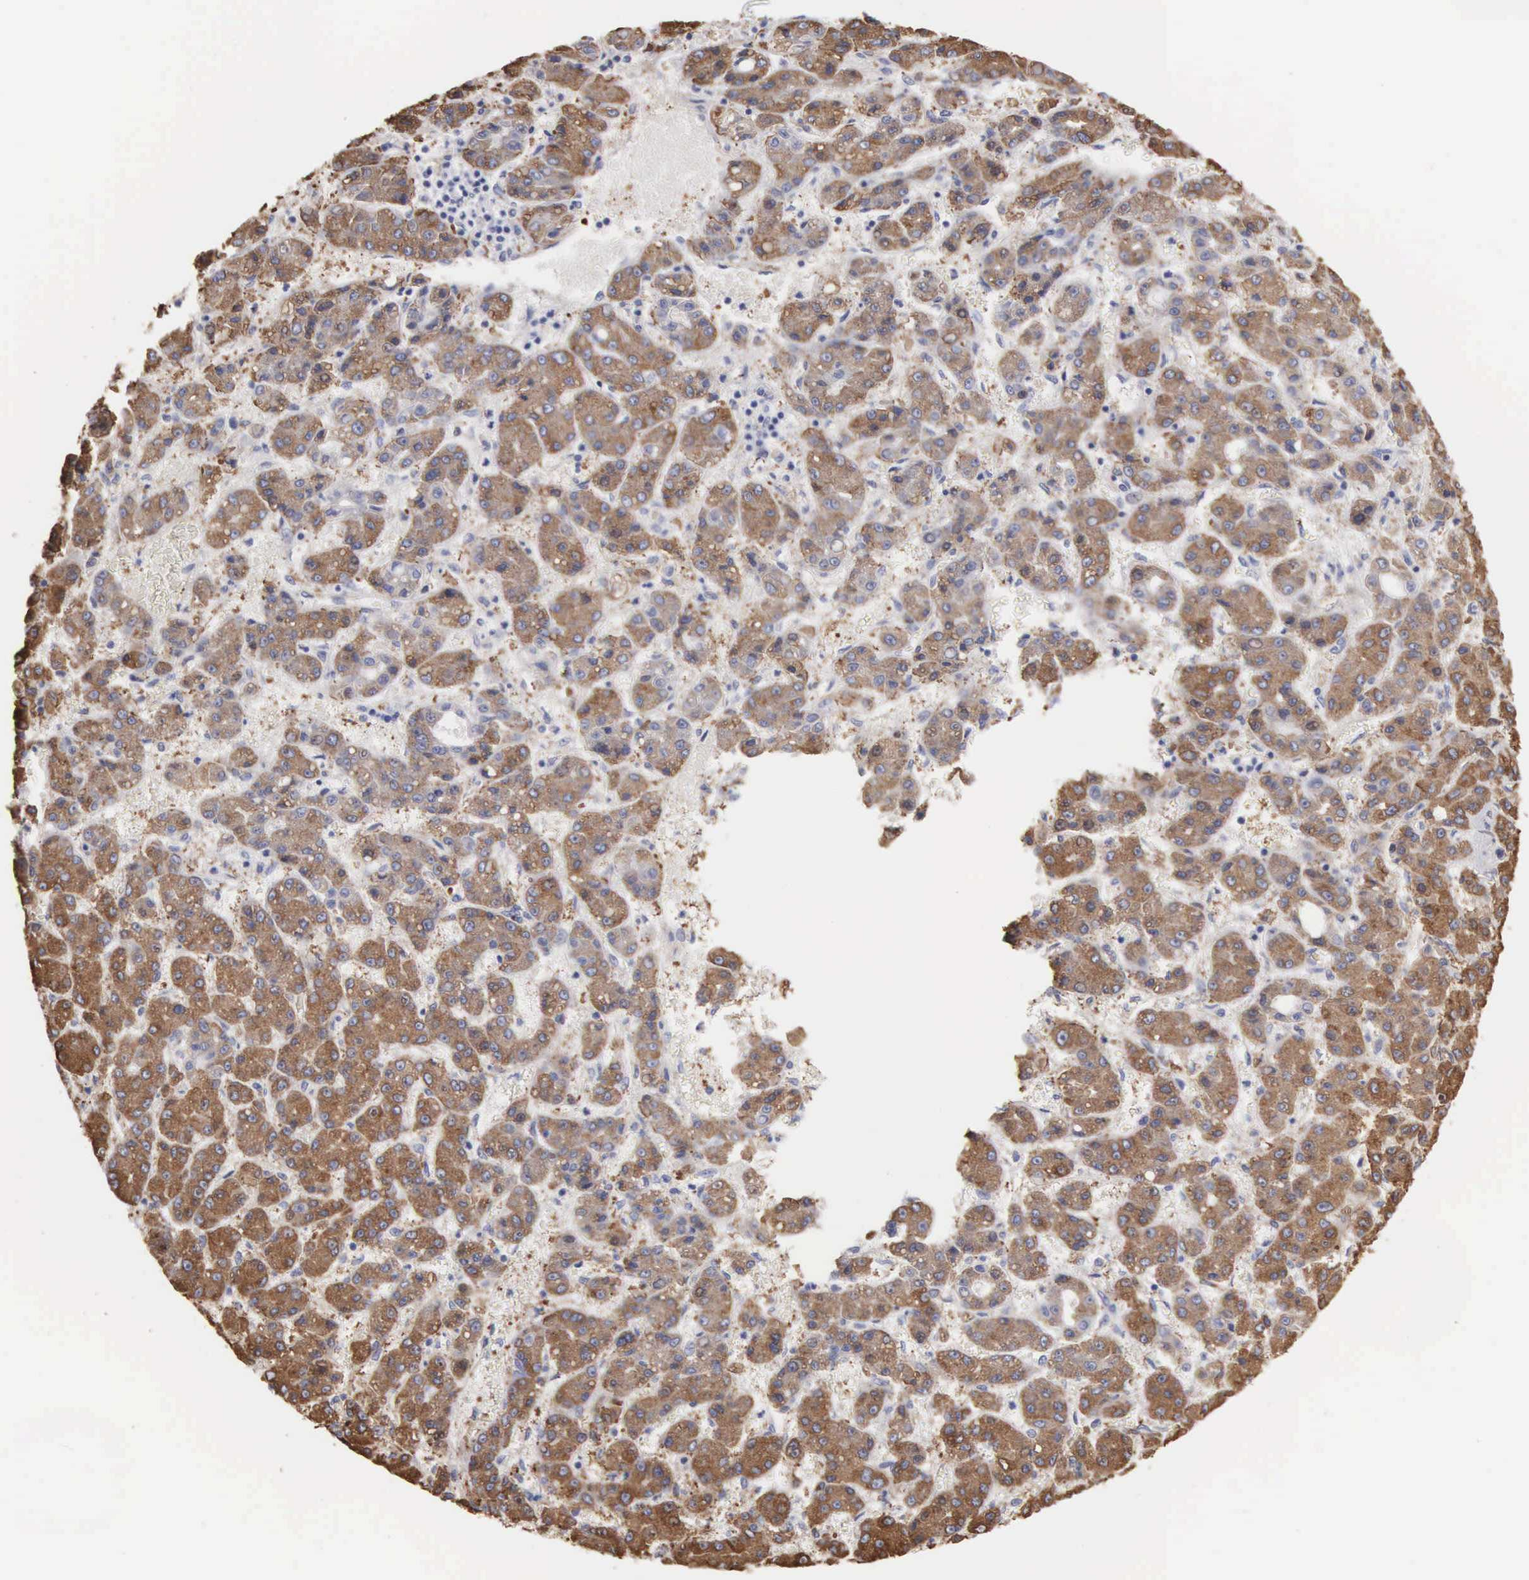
{"staining": {"intensity": "moderate", "quantity": "25%-75%", "location": "cytoplasmic/membranous"}, "tissue": "liver cancer", "cell_type": "Tumor cells", "image_type": "cancer", "snomed": [{"axis": "morphology", "description": "Carcinoma, Hepatocellular, NOS"}, {"axis": "topography", "description": "Liver"}], "caption": "Liver hepatocellular carcinoma tissue exhibits moderate cytoplasmic/membranous expression in about 25%-75% of tumor cells", "gene": "LIN52", "patient": {"sex": "male", "age": 69}}